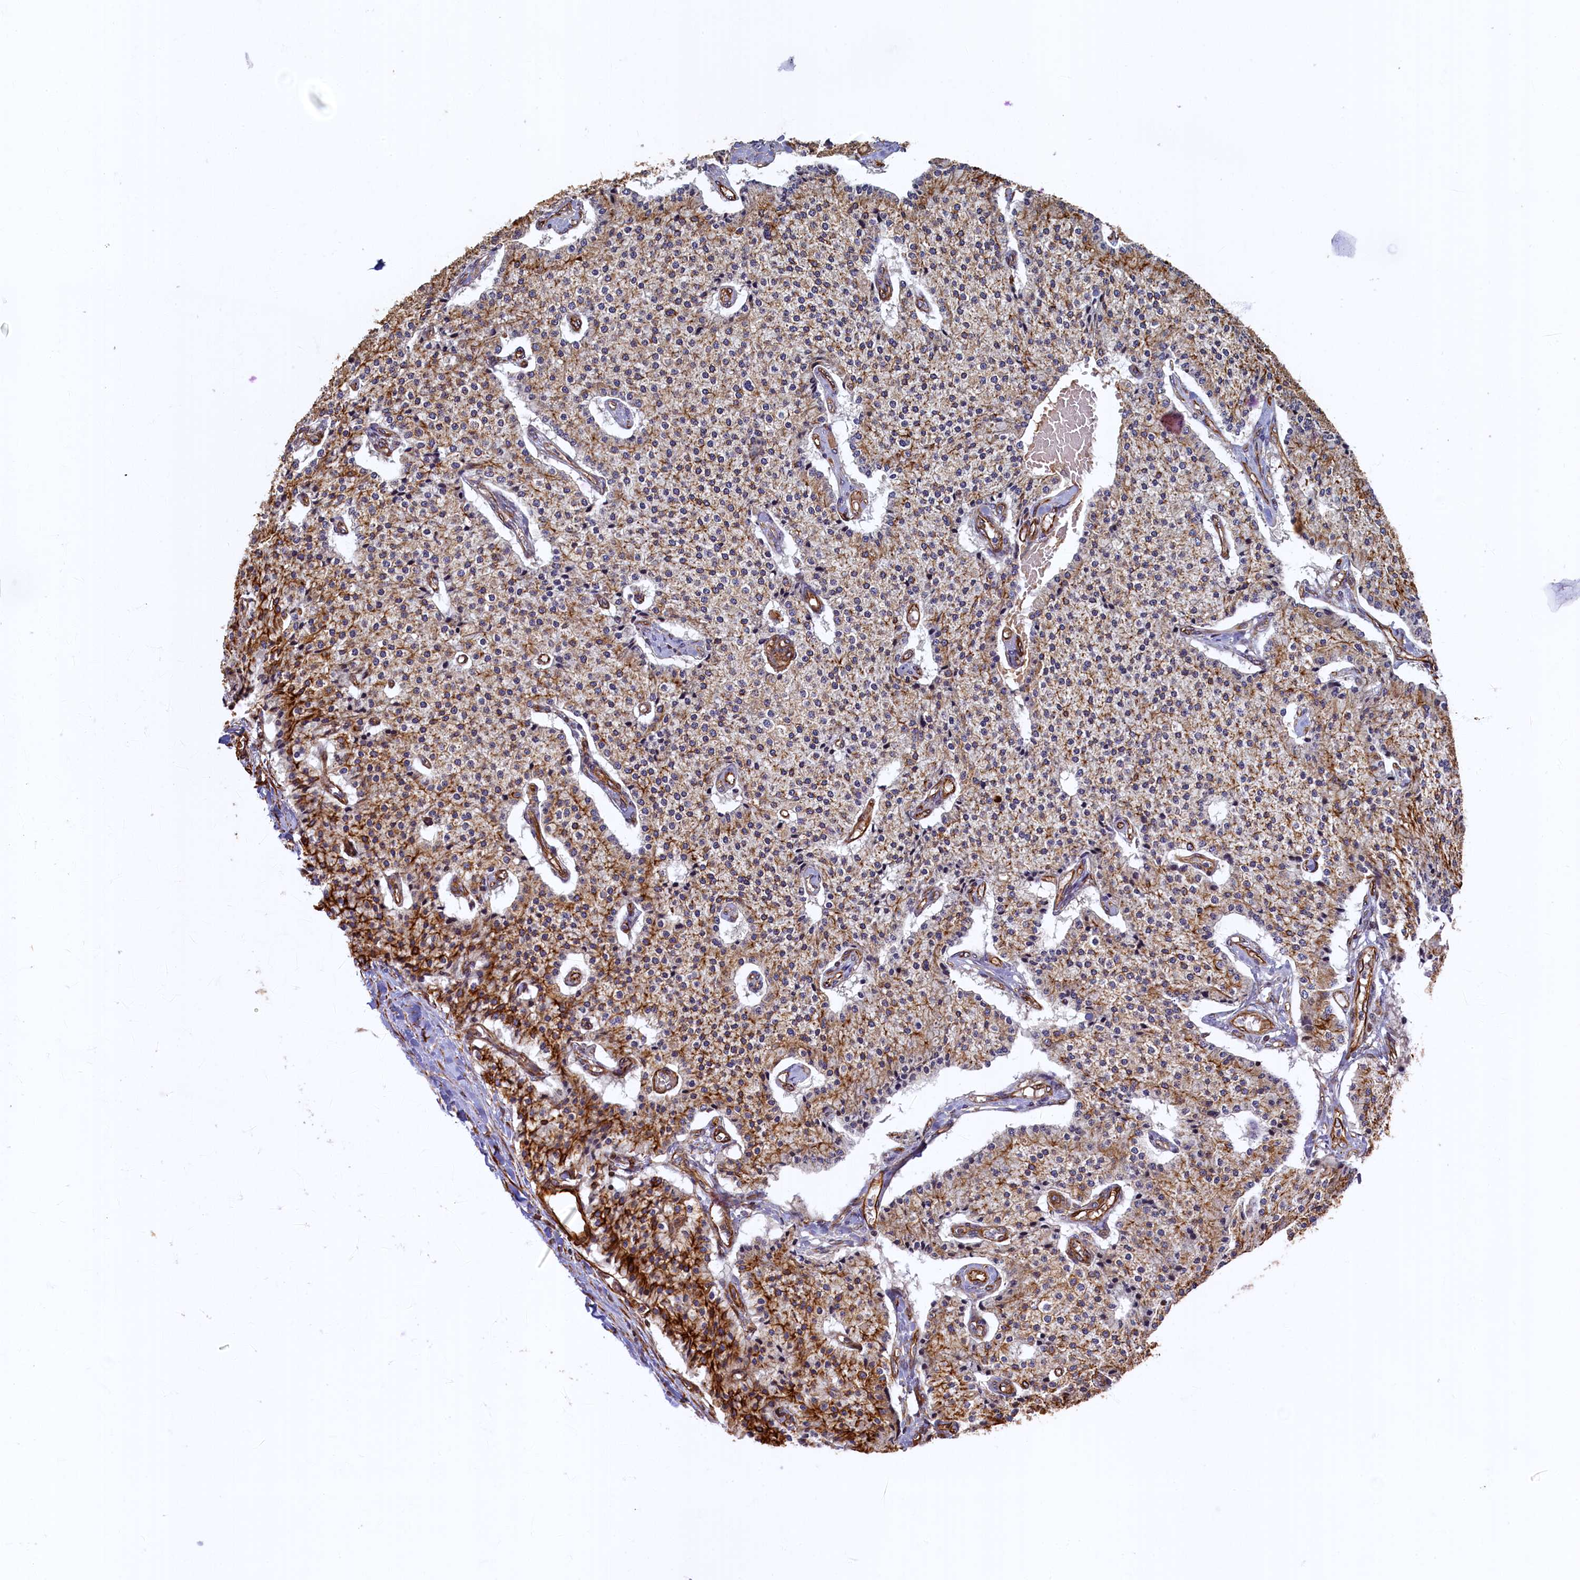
{"staining": {"intensity": "moderate", "quantity": ">75%", "location": "cytoplasmic/membranous"}, "tissue": "carcinoid", "cell_type": "Tumor cells", "image_type": "cancer", "snomed": [{"axis": "morphology", "description": "Carcinoid, malignant, NOS"}, {"axis": "topography", "description": "Colon"}], "caption": "A histopathology image showing moderate cytoplasmic/membranous staining in about >75% of tumor cells in carcinoid, as visualized by brown immunohistochemical staining.", "gene": "LRRC57", "patient": {"sex": "female", "age": 52}}